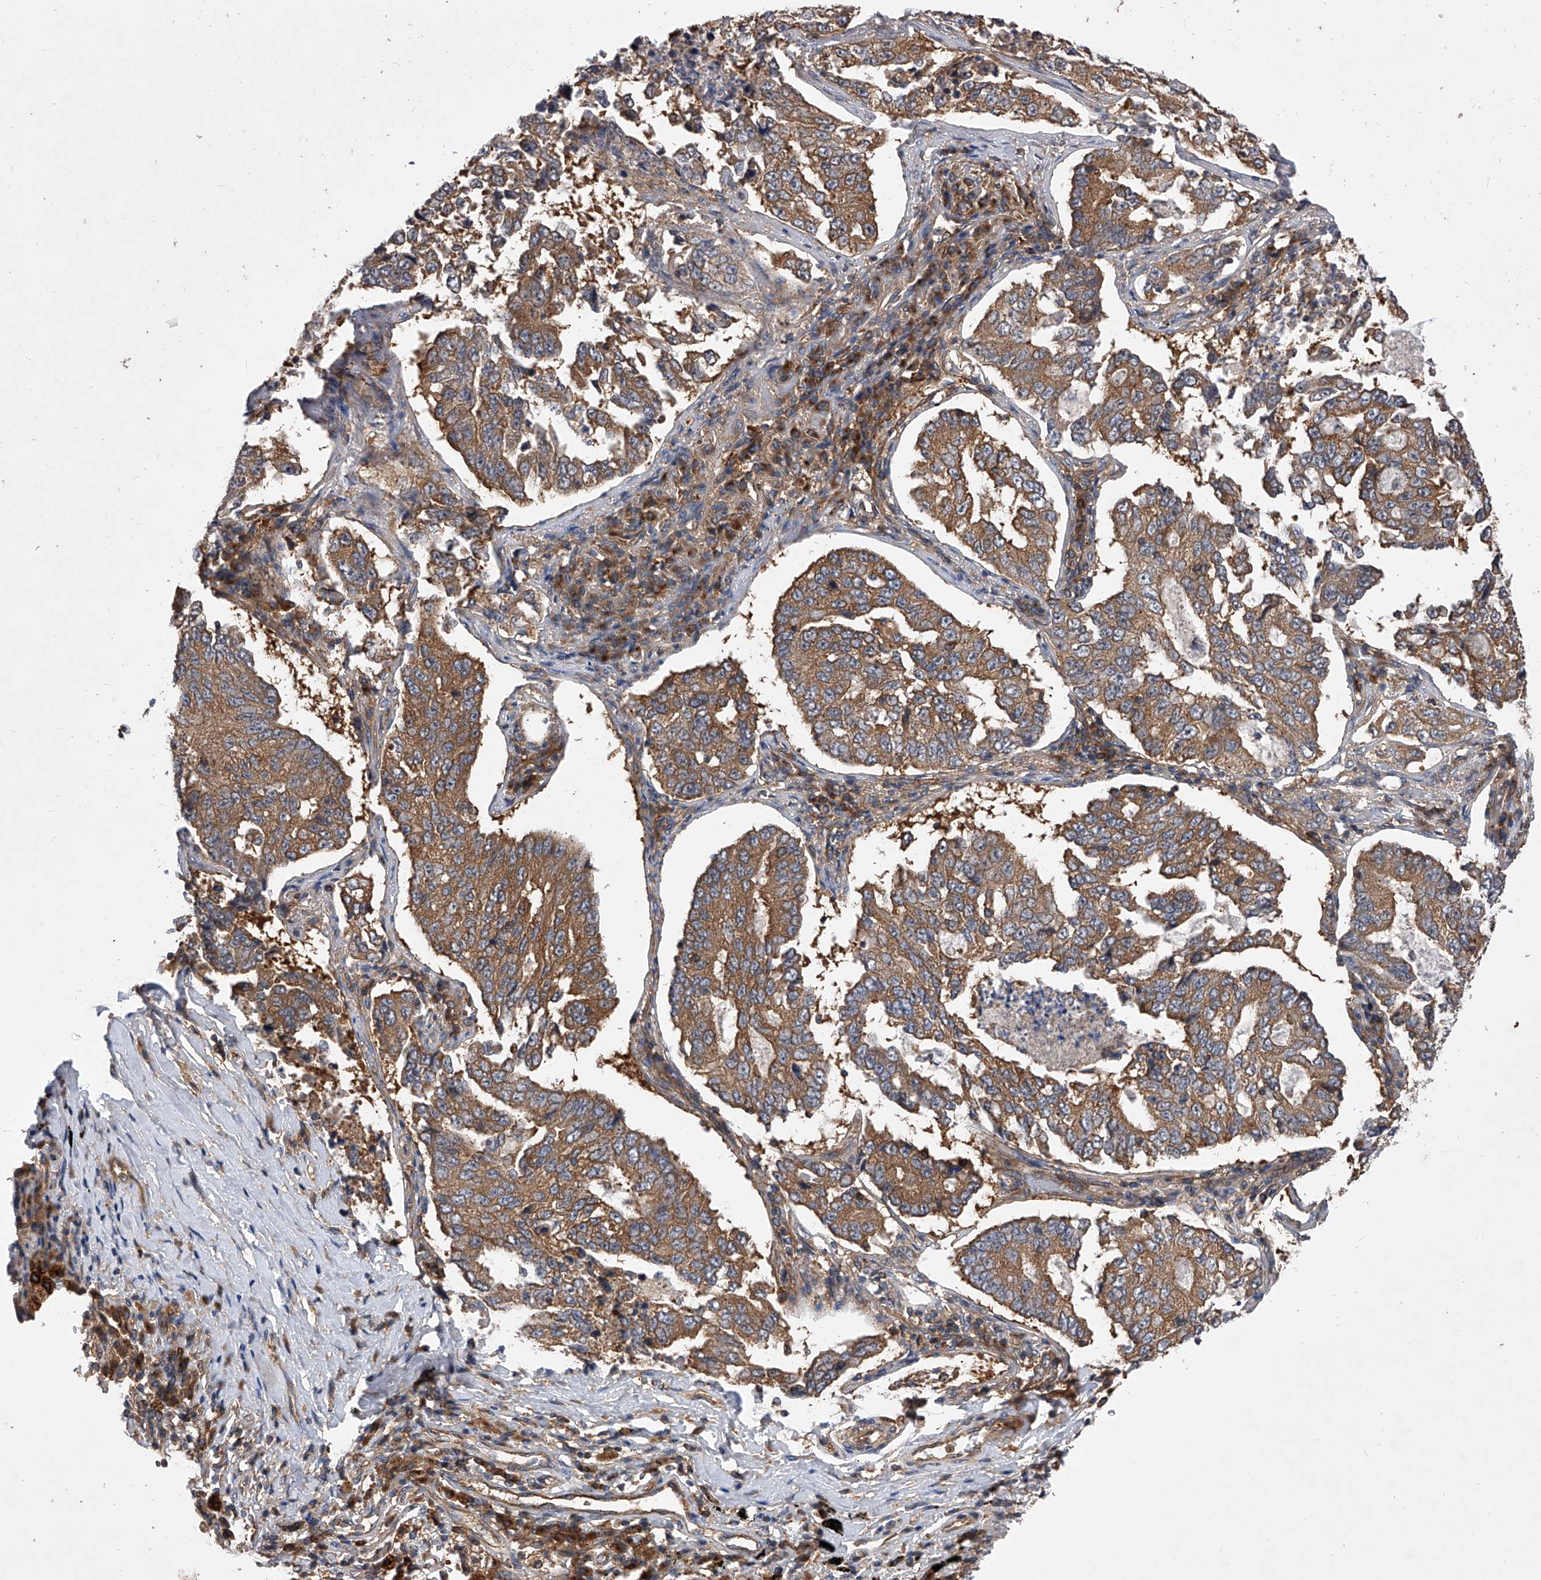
{"staining": {"intensity": "strong", "quantity": ">75%", "location": "cytoplasmic/membranous"}, "tissue": "lung cancer", "cell_type": "Tumor cells", "image_type": "cancer", "snomed": [{"axis": "morphology", "description": "Adenocarcinoma, NOS"}, {"axis": "topography", "description": "Lung"}], "caption": "Protein staining of lung cancer (adenocarcinoma) tissue reveals strong cytoplasmic/membranous expression in approximately >75% of tumor cells.", "gene": "CFAP410", "patient": {"sex": "female", "age": 51}}